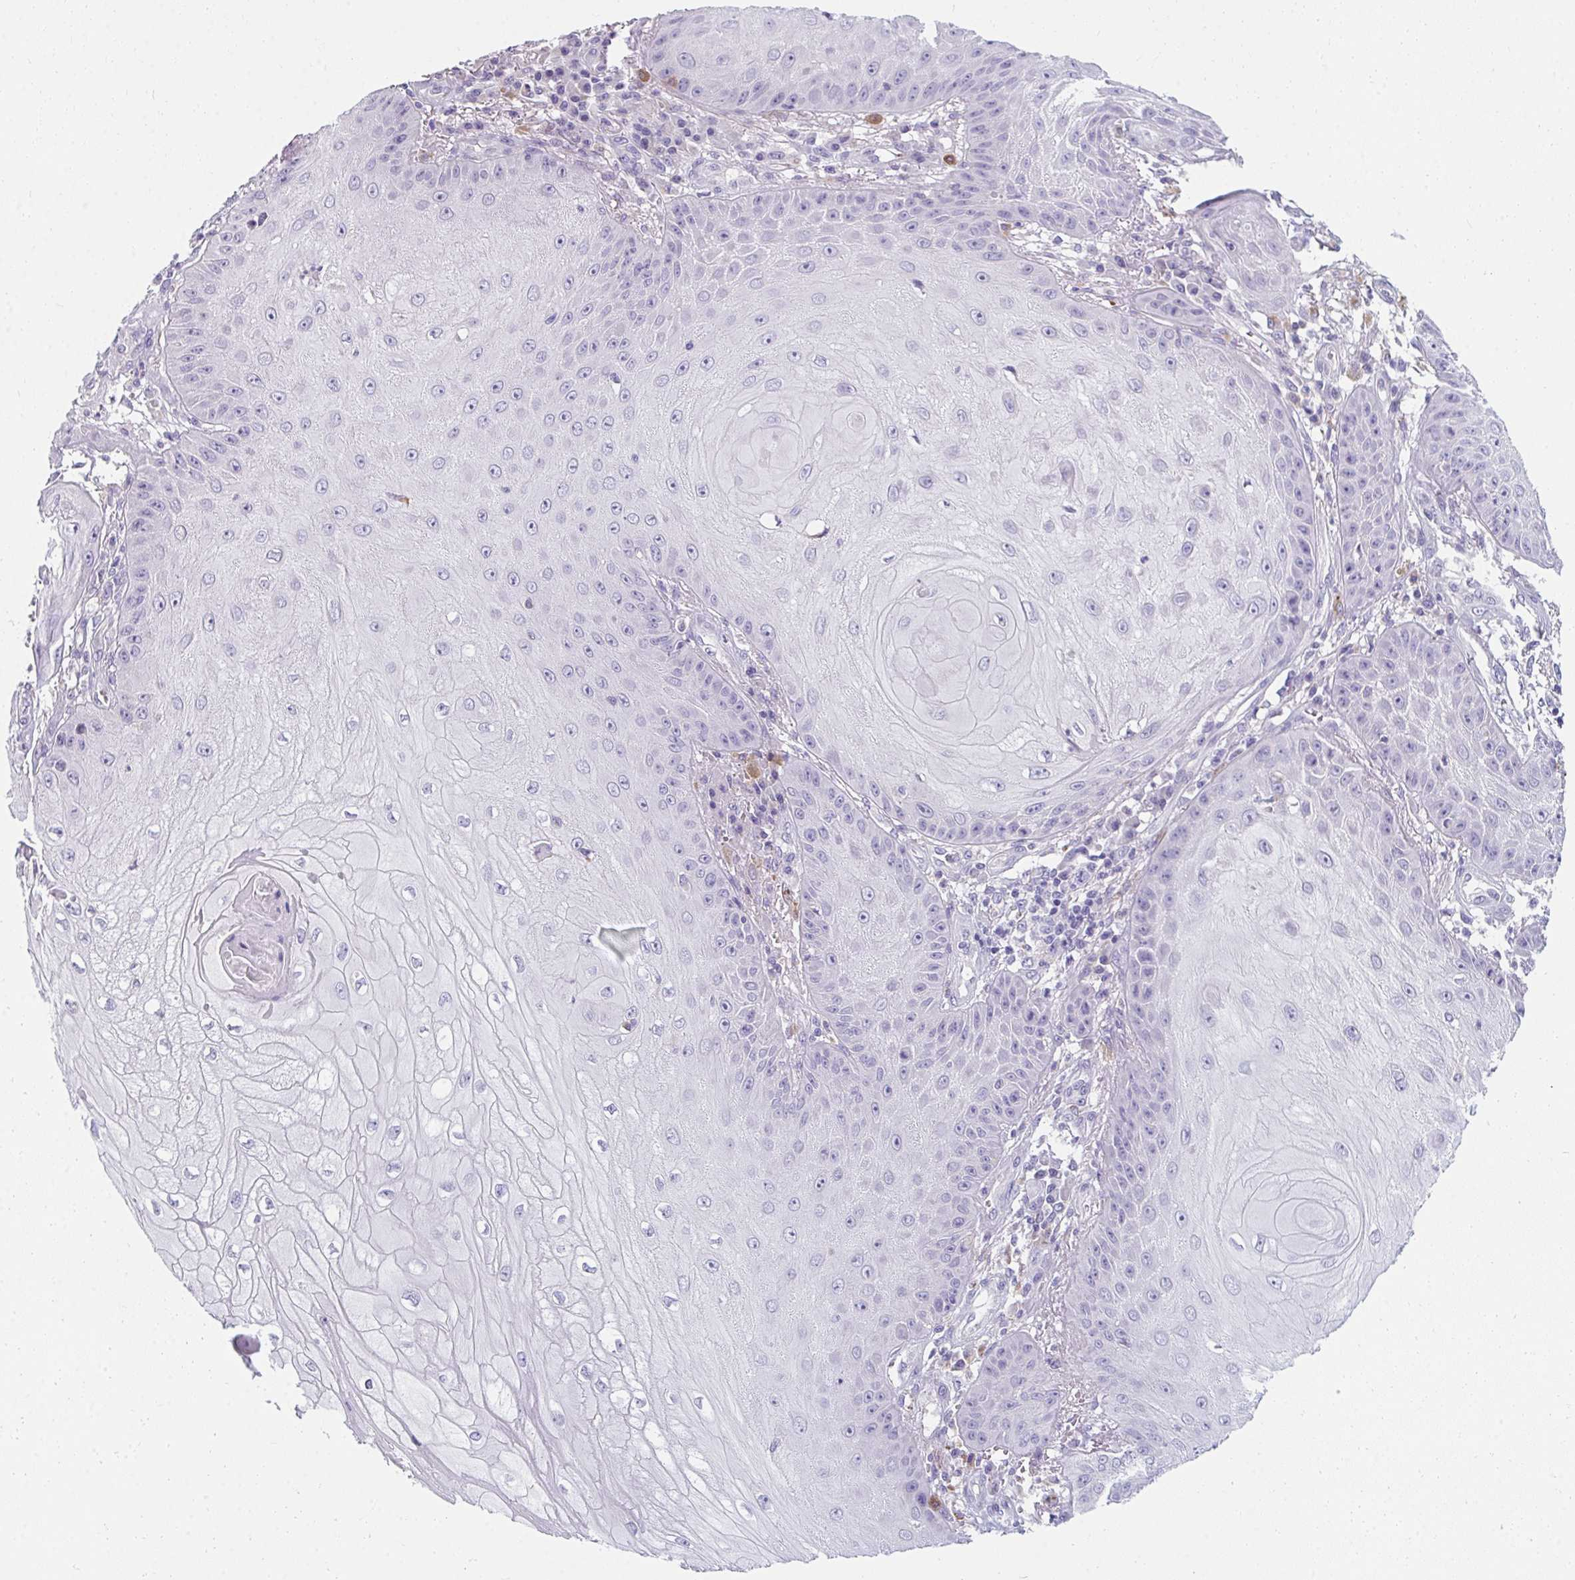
{"staining": {"intensity": "negative", "quantity": "none", "location": "none"}, "tissue": "skin cancer", "cell_type": "Tumor cells", "image_type": "cancer", "snomed": [{"axis": "morphology", "description": "Squamous cell carcinoma, NOS"}, {"axis": "topography", "description": "Skin"}], "caption": "IHC photomicrograph of skin cancer (squamous cell carcinoma) stained for a protein (brown), which exhibits no positivity in tumor cells.", "gene": "EIF1AD", "patient": {"sex": "male", "age": 70}}